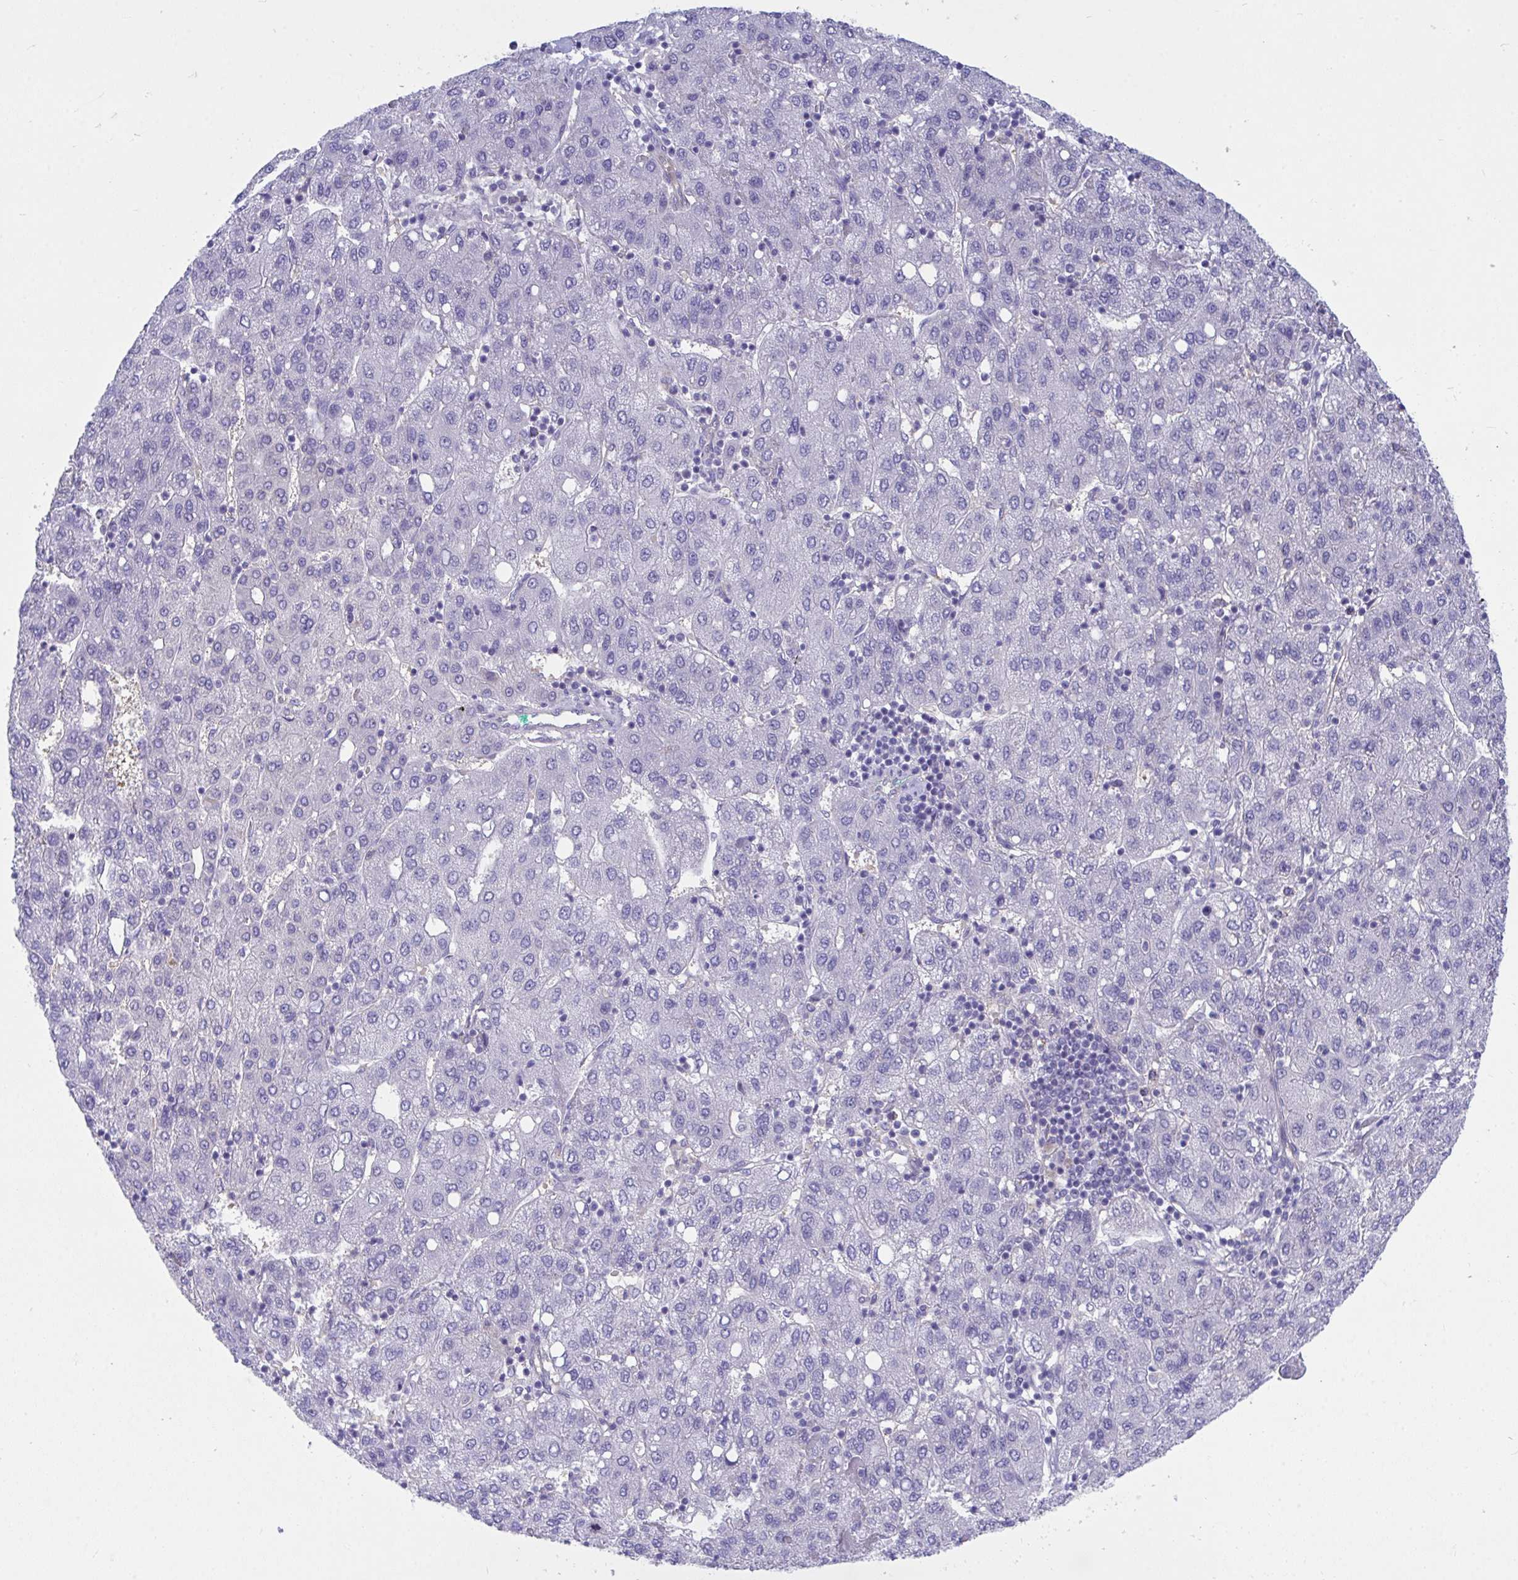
{"staining": {"intensity": "negative", "quantity": "none", "location": "none"}, "tissue": "liver cancer", "cell_type": "Tumor cells", "image_type": "cancer", "snomed": [{"axis": "morphology", "description": "Carcinoma, Hepatocellular, NOS"}, {"axis": "topography", "description": "Liver"}], "caption": "IHC image of neoplastic tissue: human liver hepatocellular carcinoma stained with DAB demonstrates no significant protein staining in tumor cells. (DAB IHC, high magnification).", "gene": "CENPQ", "patient": {"sex": "male", "age": 65}}